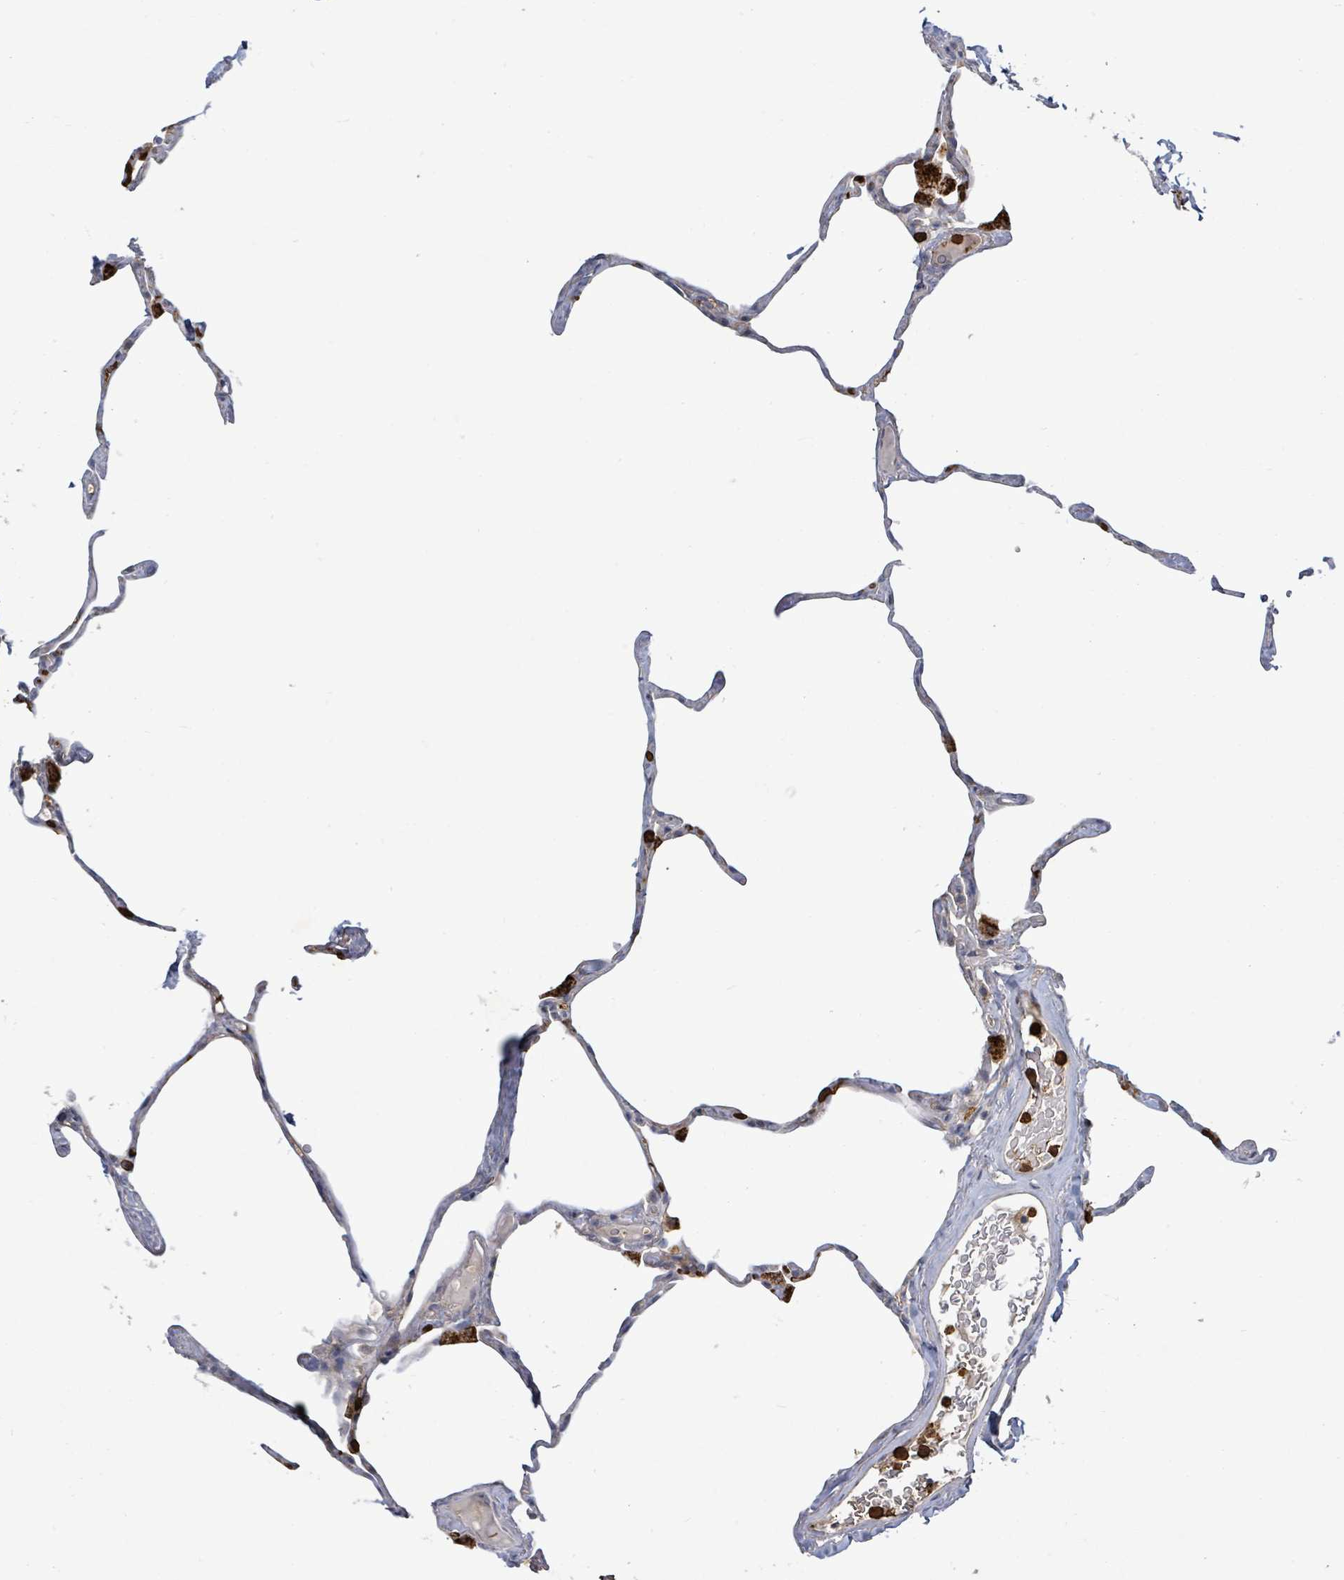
{"staining": {"intensity": "negative", "quantity": "none", "location": "none"}, "tissue": "lung", "cell_type": "Alveolar cells", "image_type": "normal", "snomed": [{"axis": "morphology", "description": "Normal tissue, NOS"}, {"axis": "topography", "description": "Lung"}], "caption": "Immunohistochemistry (IHC) histopathology image of benign lung: lung stained with DAB (3,3'-diaminobenzidine) reveals no significant protein expression in alveolar cells.", "gene": "FAM210A", "patient": {"sex": "male", "age": 65}}